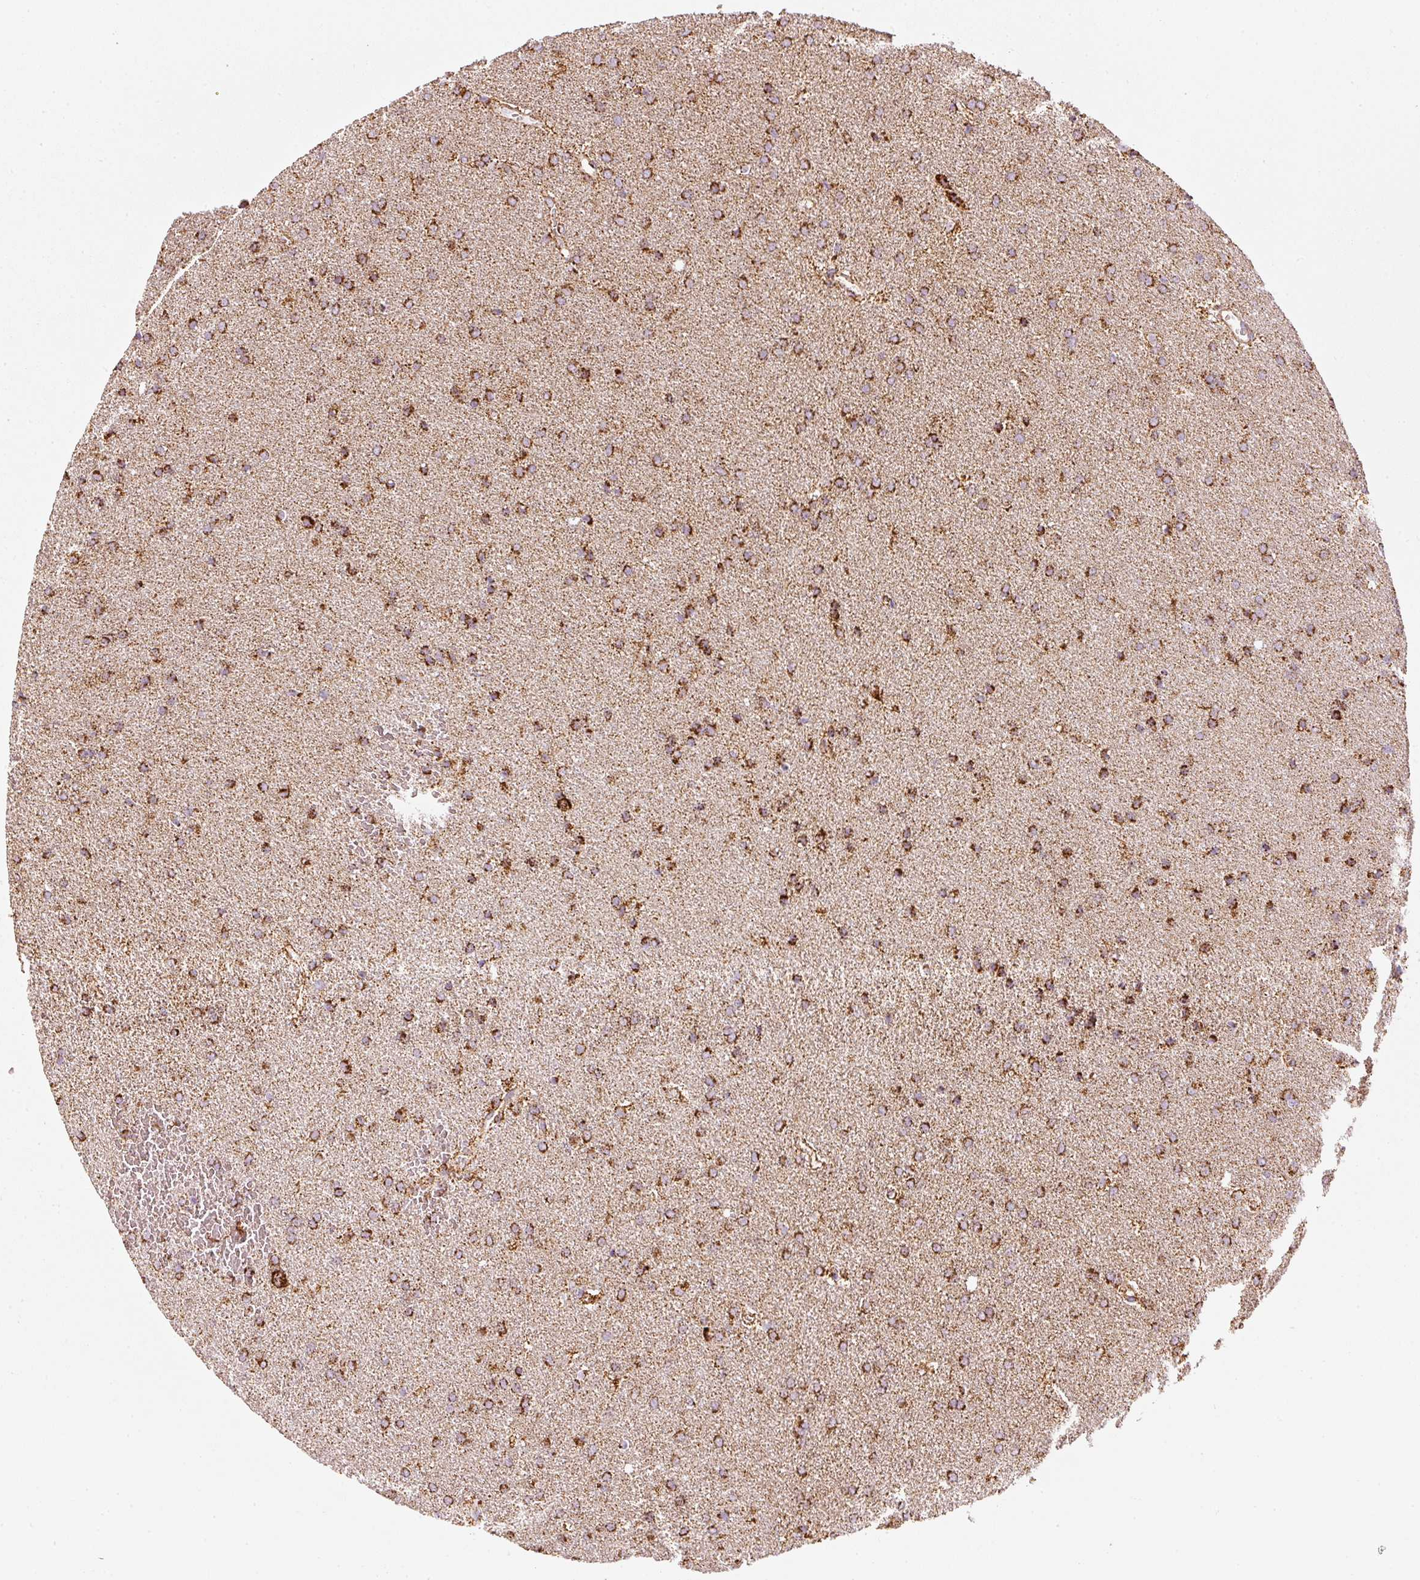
{"staining": {"intensity": "strong", "quantity": ">75%", "location": "cytoplasmic/membranous"}, "tissue": "glioma", "cell_type": "Tumor cells", "image_type": "cancer", "snomed": [{"axis": "morphology", "description": "Glioma, malignant, Low grade"}, {"axis": "topography", "description": "Brain"}], "caption": "Protein expression analysis of human malignant low-grade glioma reveals strong cytoplasmic/membranous expression in about >75% of tumor cells.", "gene": "UQCRC1", "patient": {"sex": "female", "age": 34}}